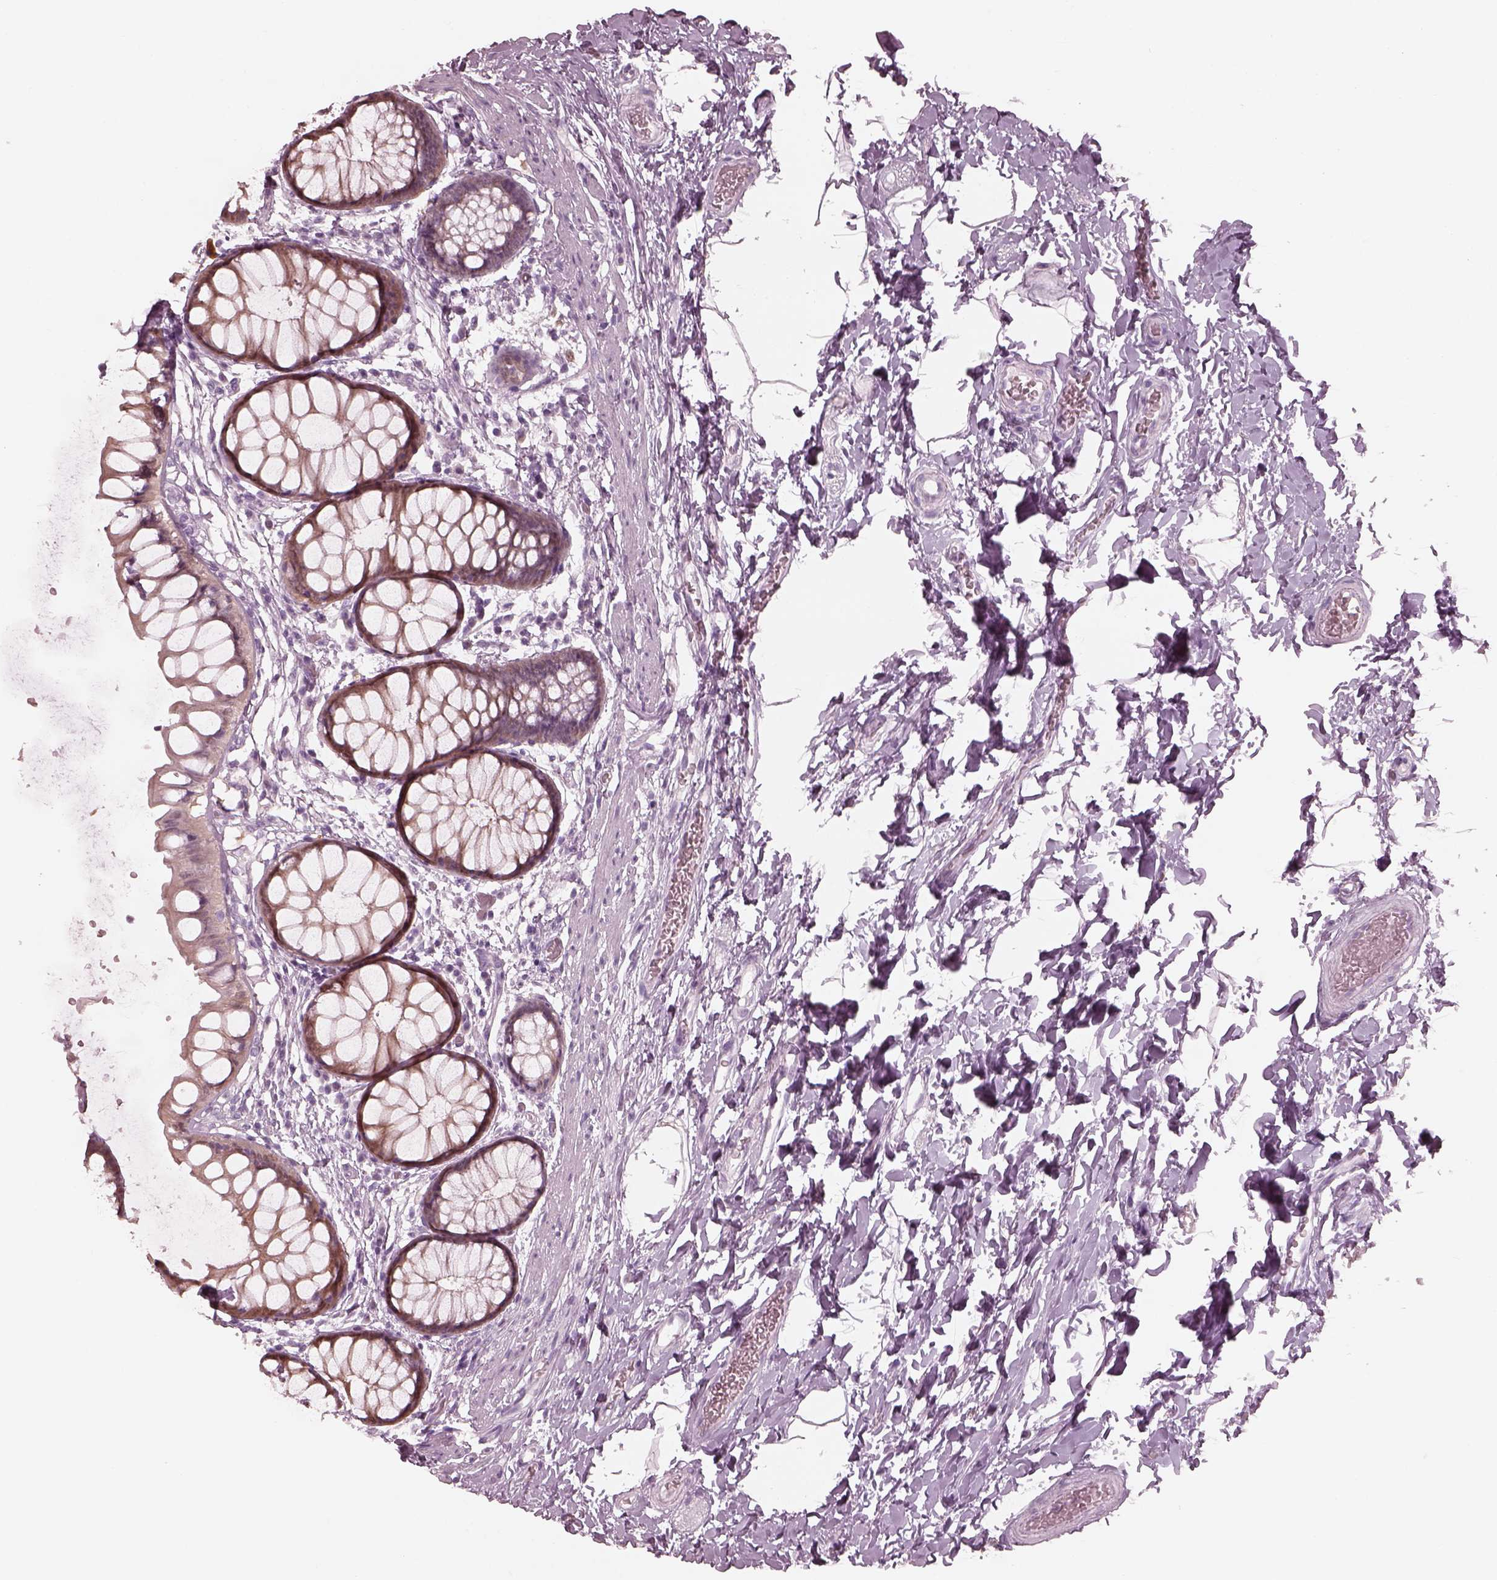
{"staining": {"intensity": "weak", "quantity": "25%-75%", "location": "cytoplasmic/membranous"}, "tissue": "rectum", "cell_type": "Glandular cells", "image_type": "normal", "snomed": [{"axis": "morphology", "description": "Normal tissue, NOS"}, {"axis": "topography", "description": "Rectum"}], "caption": "DAB (3,3'-diaminobenzidine) immunohistochemical staining of unremarkable human rectum exhibits weak cytoplasmic/membranous protein positivity in approximately 25%-75% of glandular cells. (brown staining indicates protein expression, while blue staining denotes nuclei).", "gene": "C2orf81", "patient": {"sex": "female", "age": 62}}